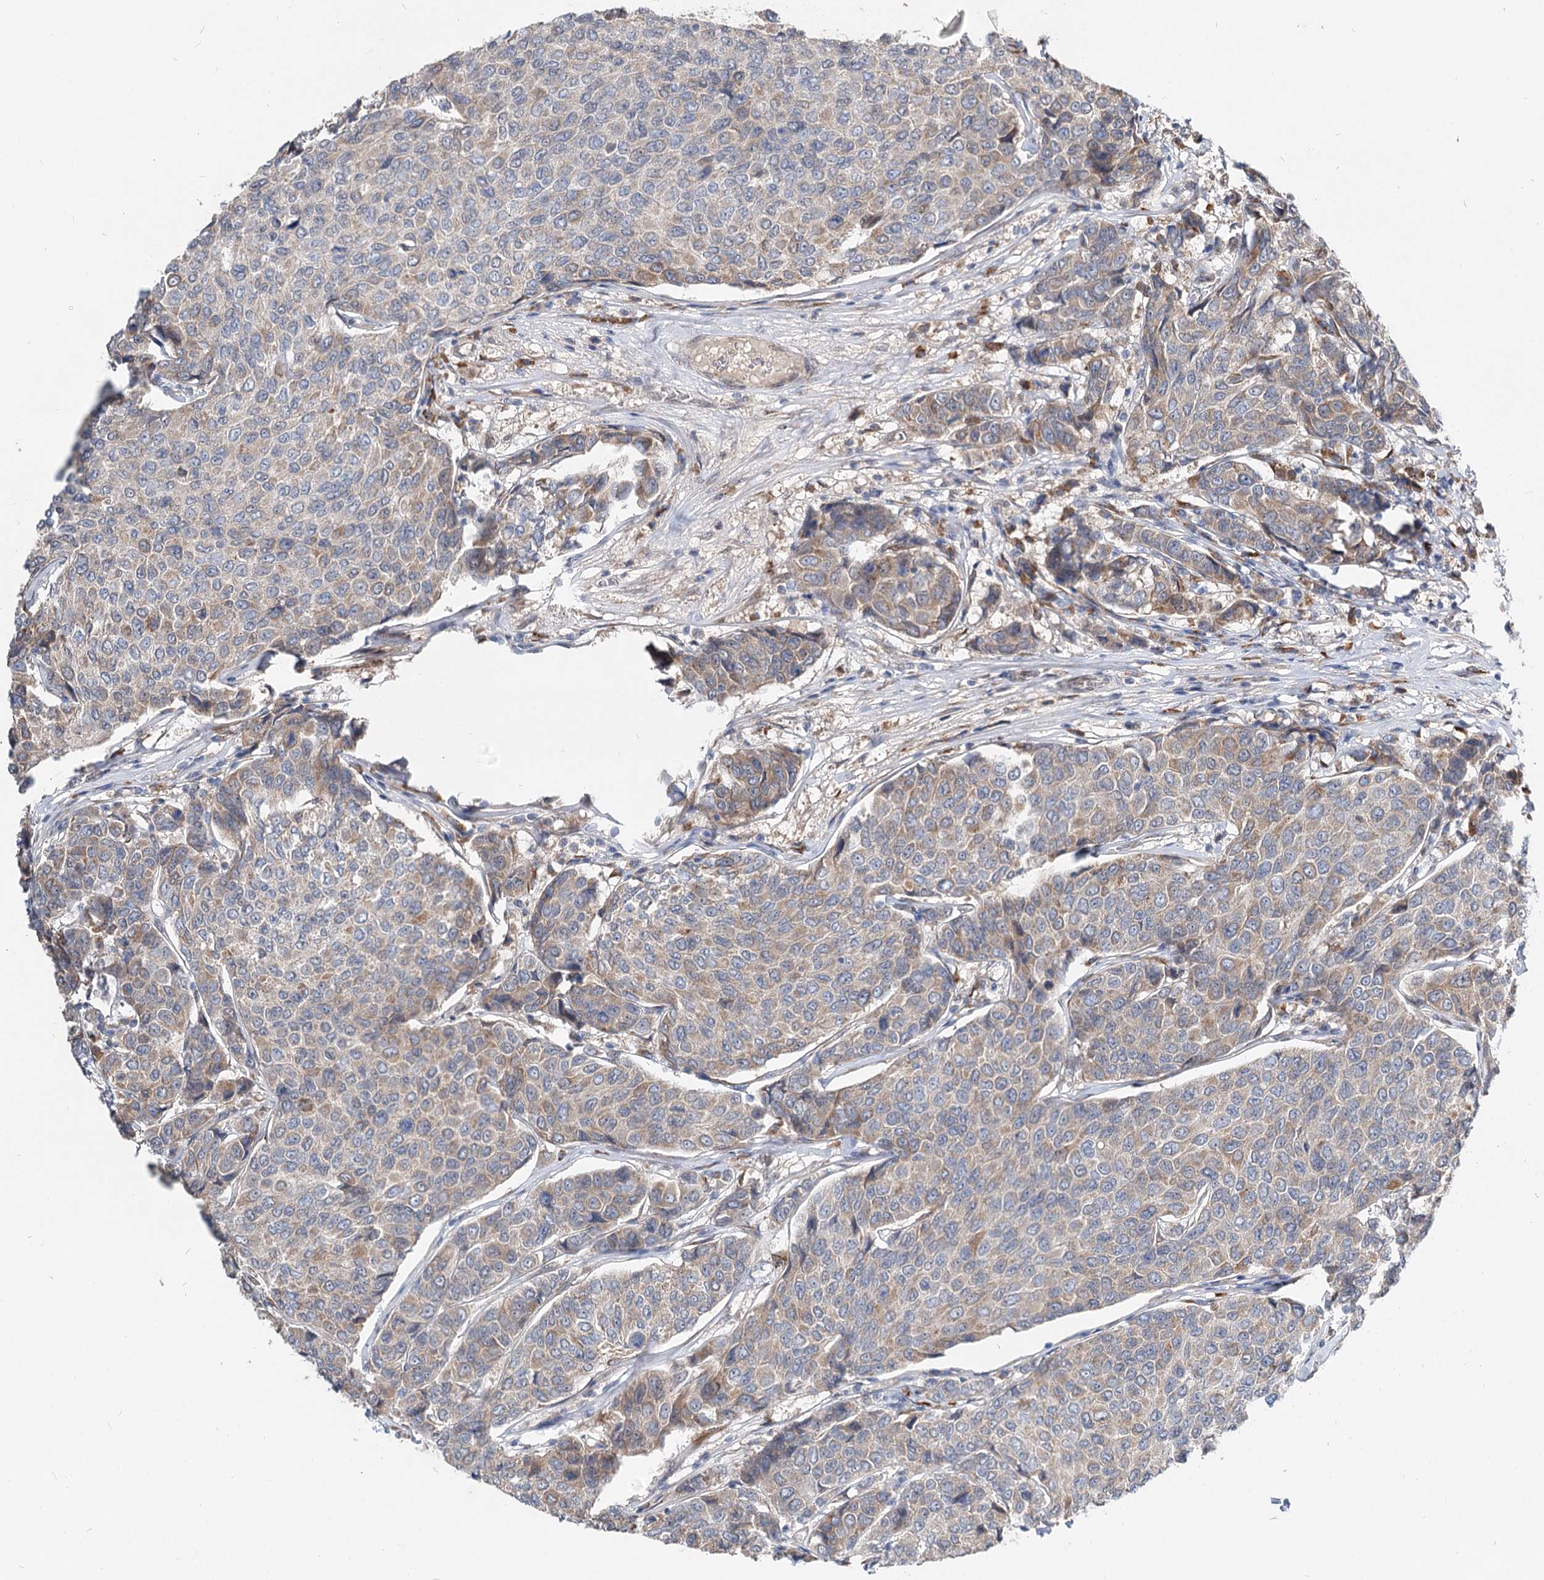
{"staining": {"intensity": "weak", "quantity": "<25%", "location": "cytoplasmic/membranous"}, "tissue": "breast cancer", "cell_type": "Tumor cells", "image_type": "cancer", "snomed": [{"axis": "morphology", "description": "Duct carcinoma"}, {"axis": "topography", "description": "Breast"}], "caption": "The immunohistochemistry (IHC) image has no significant expression in tumor cells of infiltrating ductal carcinoma (breast) tissue. Brightfield microscopy of IHC stained with DAB (brown) and hematoxylin (blue), captured at high magnification.", "gene": "SPART", "patient": {"sex": "female", "age": 55}}